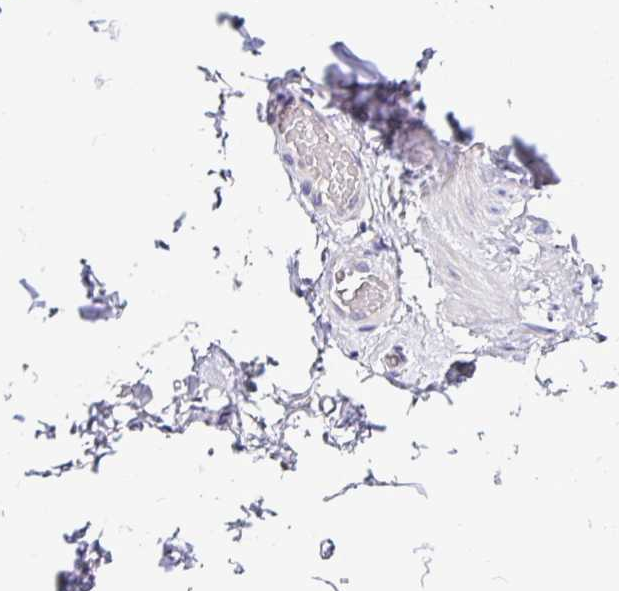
{"staining": {"intensity": "negative", "quantity": "none", "location": "none"}, "tissue": "adipose tissue", "cell_type": "Adipocytes", "image_type": "normal", "snomed": [{"axis": "morphology", "description": "Normal tissue, NOS"}, {"axis": "topography", "description": "Vascular tissue"}, {"axis": "topography", "description": "Peripheral nerve tissue"}], "caption": "DAB immunohistochemical staining of benign adipose tissue demonstrates no significant expression in adipocytes.", "gene": "DEPDC5", "patient": {"sex": "male", "age": 41}}